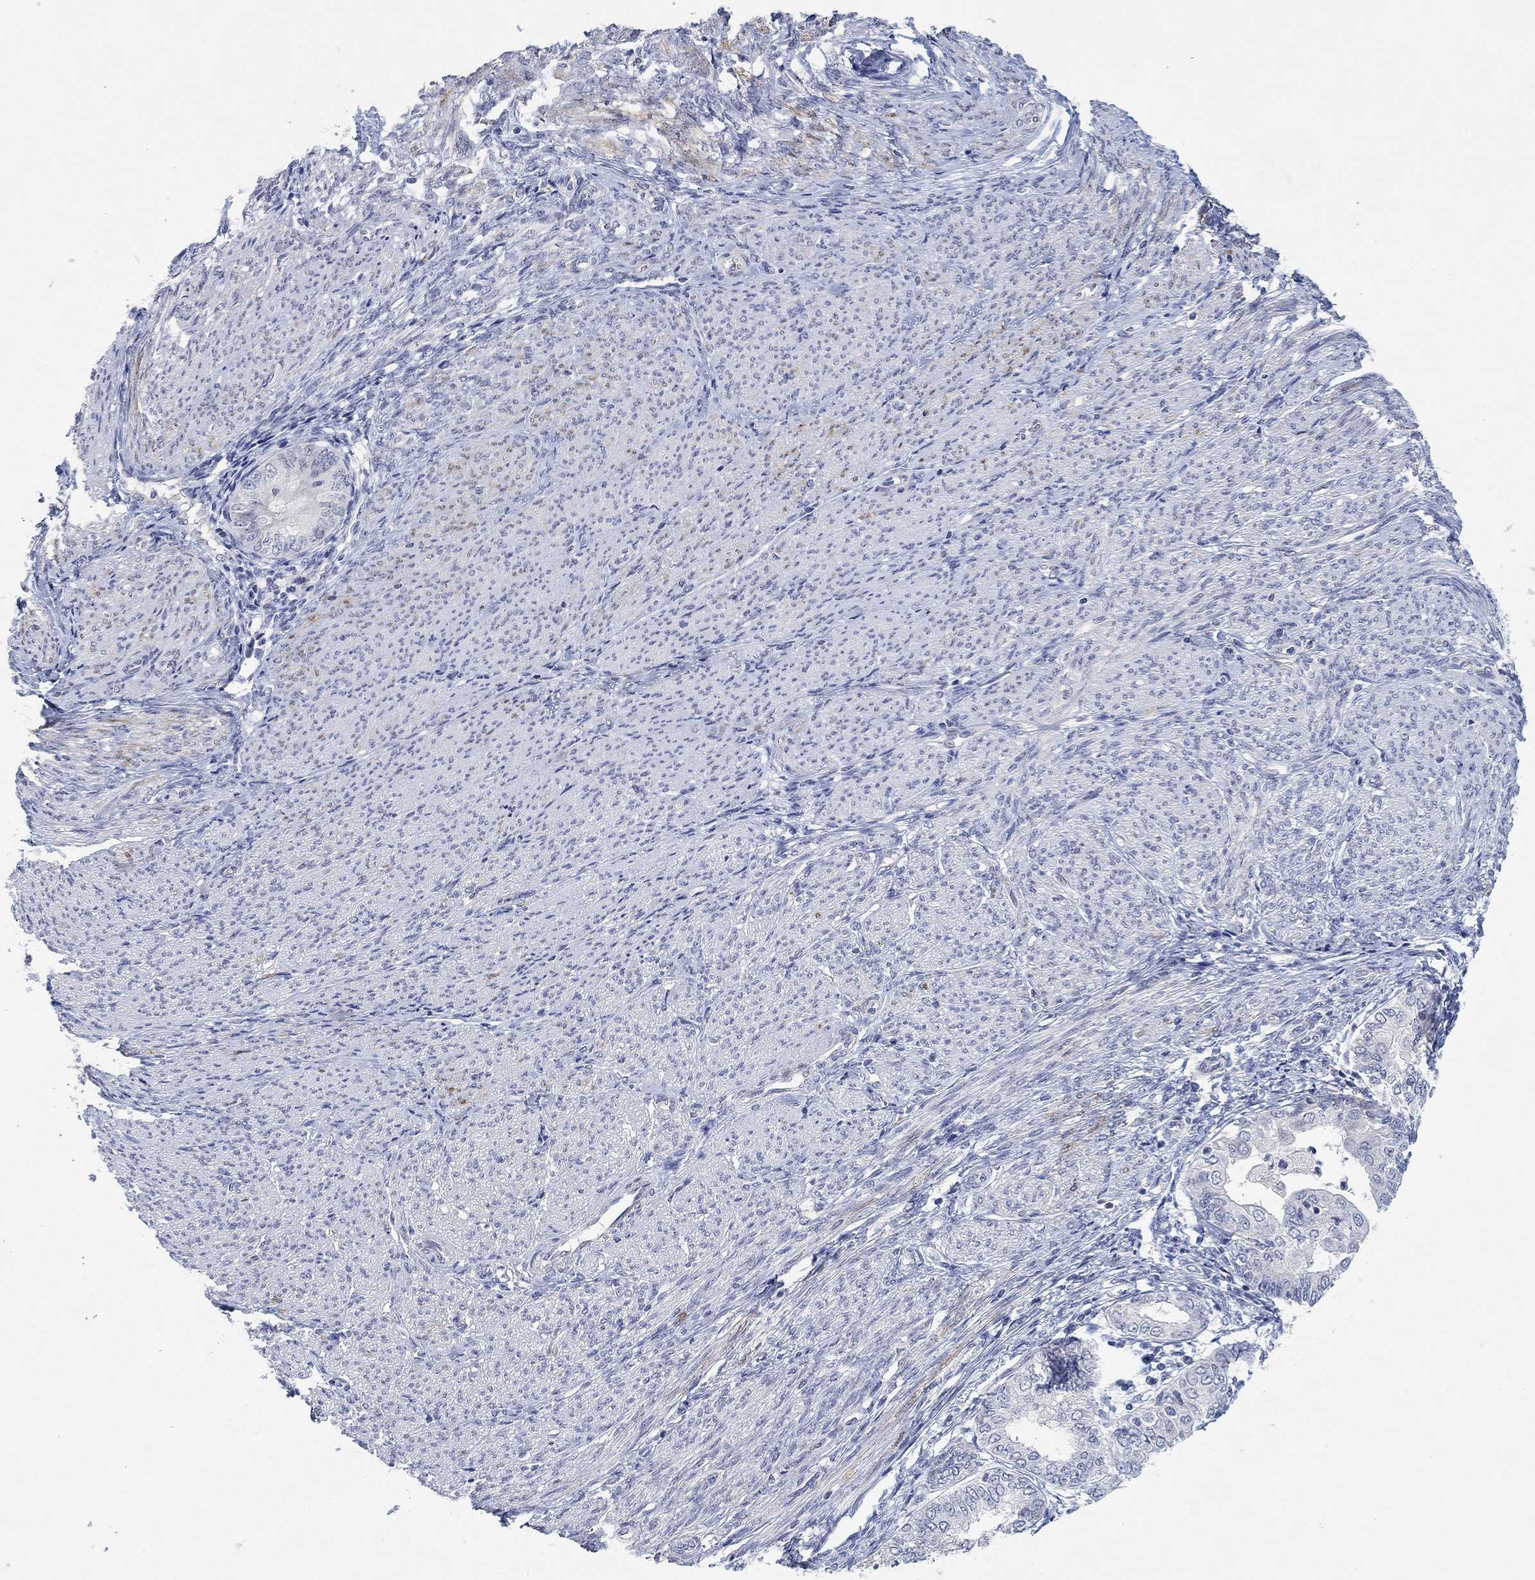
{"staining": {"intensity": "negative", "quantity": "none", "location": "none"}, "tissue": "endometrial cancer", "cell_type": "Tumor cells", "image_type": "cancer", "snomed": [{"axis": "morphology", "description": "Adenocarcinoma, NOS"}, {"axis": "topography", "description": "Endometrium"}], "caption": "The photomicrograph displays no significant staining in tumor cells of endometrial adenocarcinoma.", "gene": "VAT1L", "patient": {"sex": "female", "age": 68}}